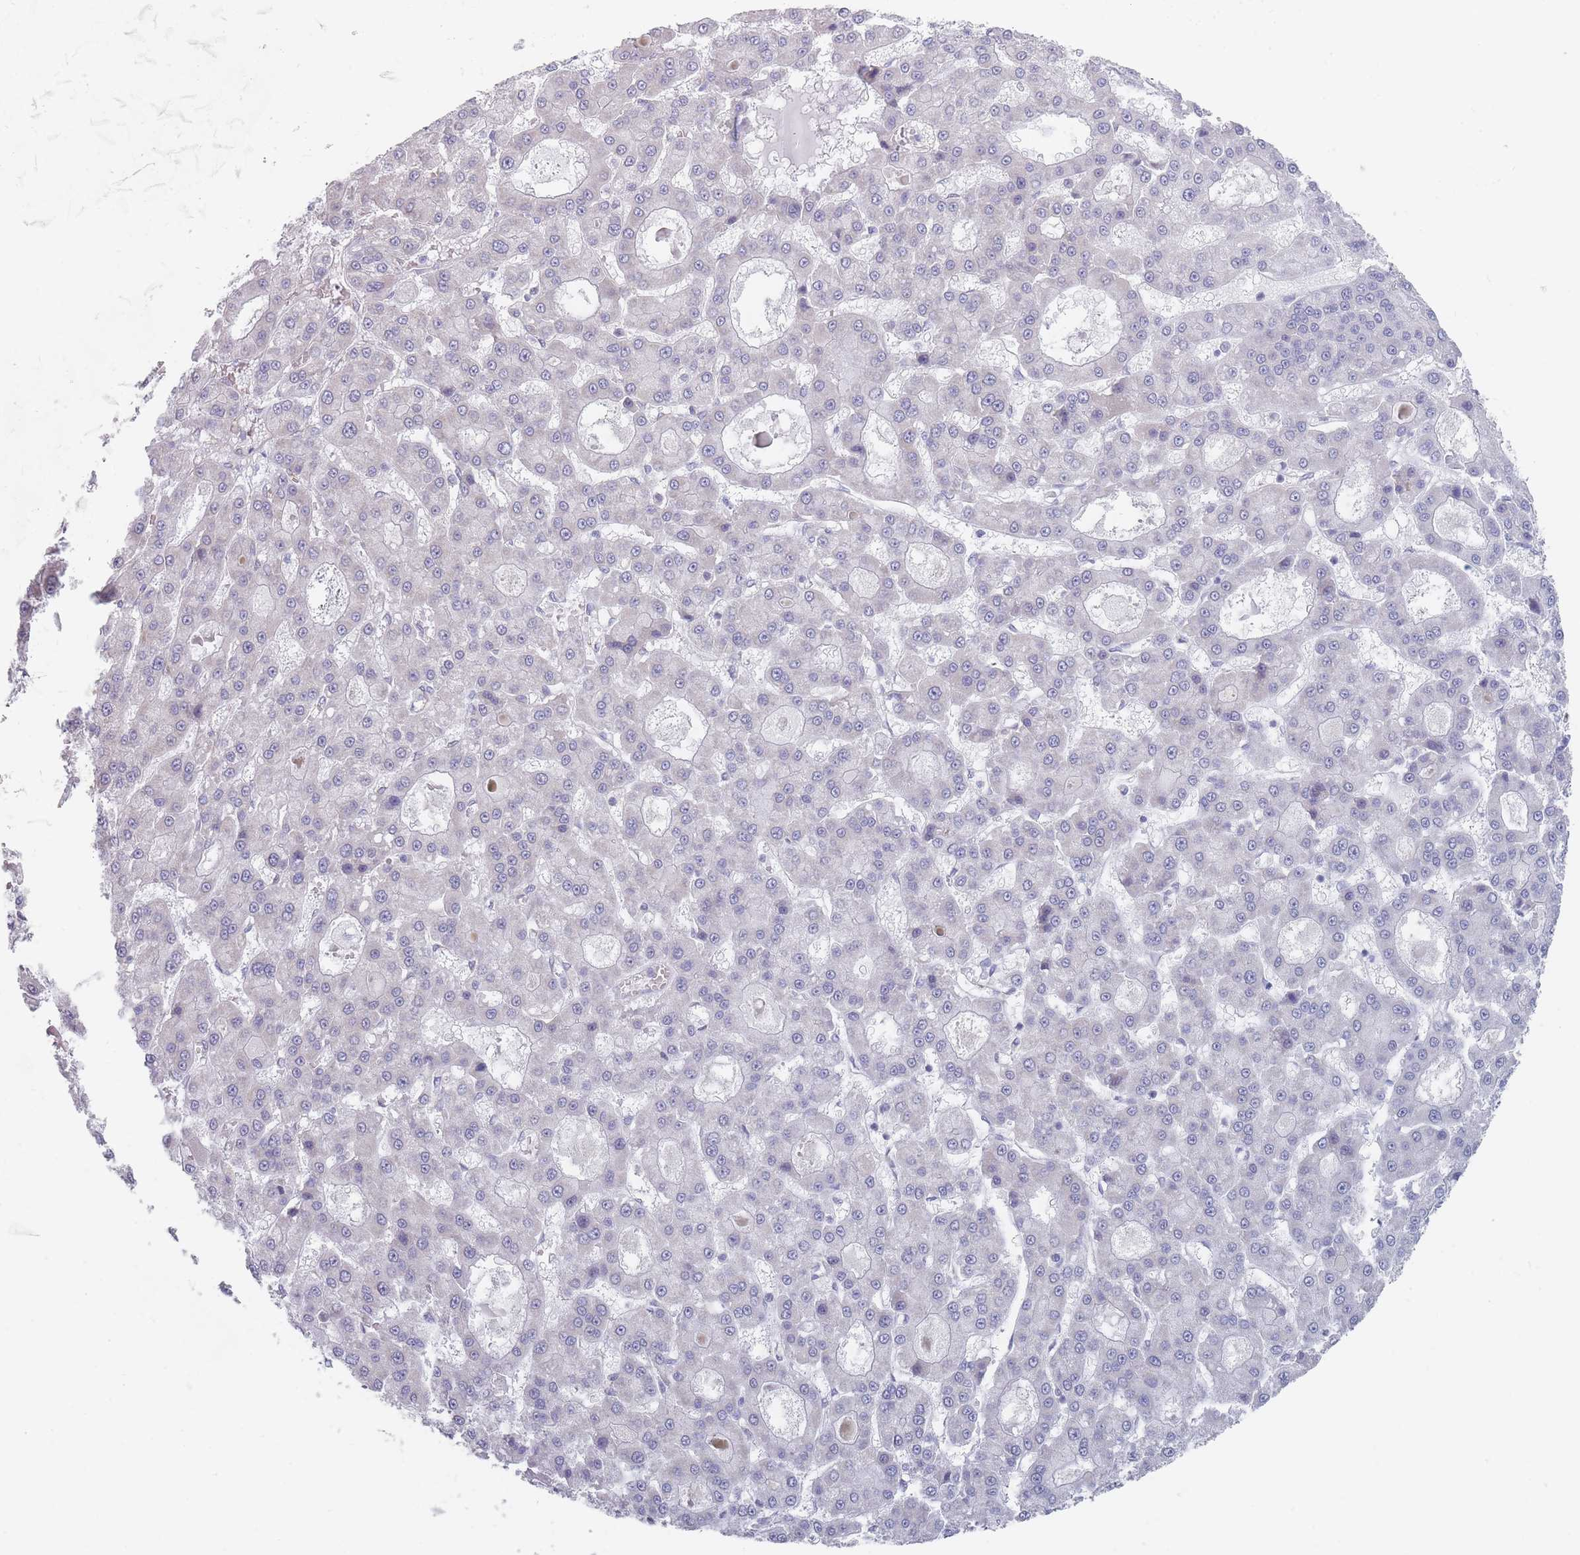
{"staining": {"intensity": "negative", "quantity": "none", "location": "none"}, "tissue": "liver cancer", "cell_type": "Tumor cells", "image_type": "cancer", "snomed": [{"axis": "morphology", "description": "Carcinoma, Hepatocellular, NOS"}, {"axis": "topography", "description": "Liver"}], "caption": "A high-resolution photomicrograph shows IHC staining of liver cancer (hepatocellular carcinoma), which demonstrates no significant expression in tumor cells.", "gene": "MAP1S", "patient": {"sex": "male", "age": 70}}